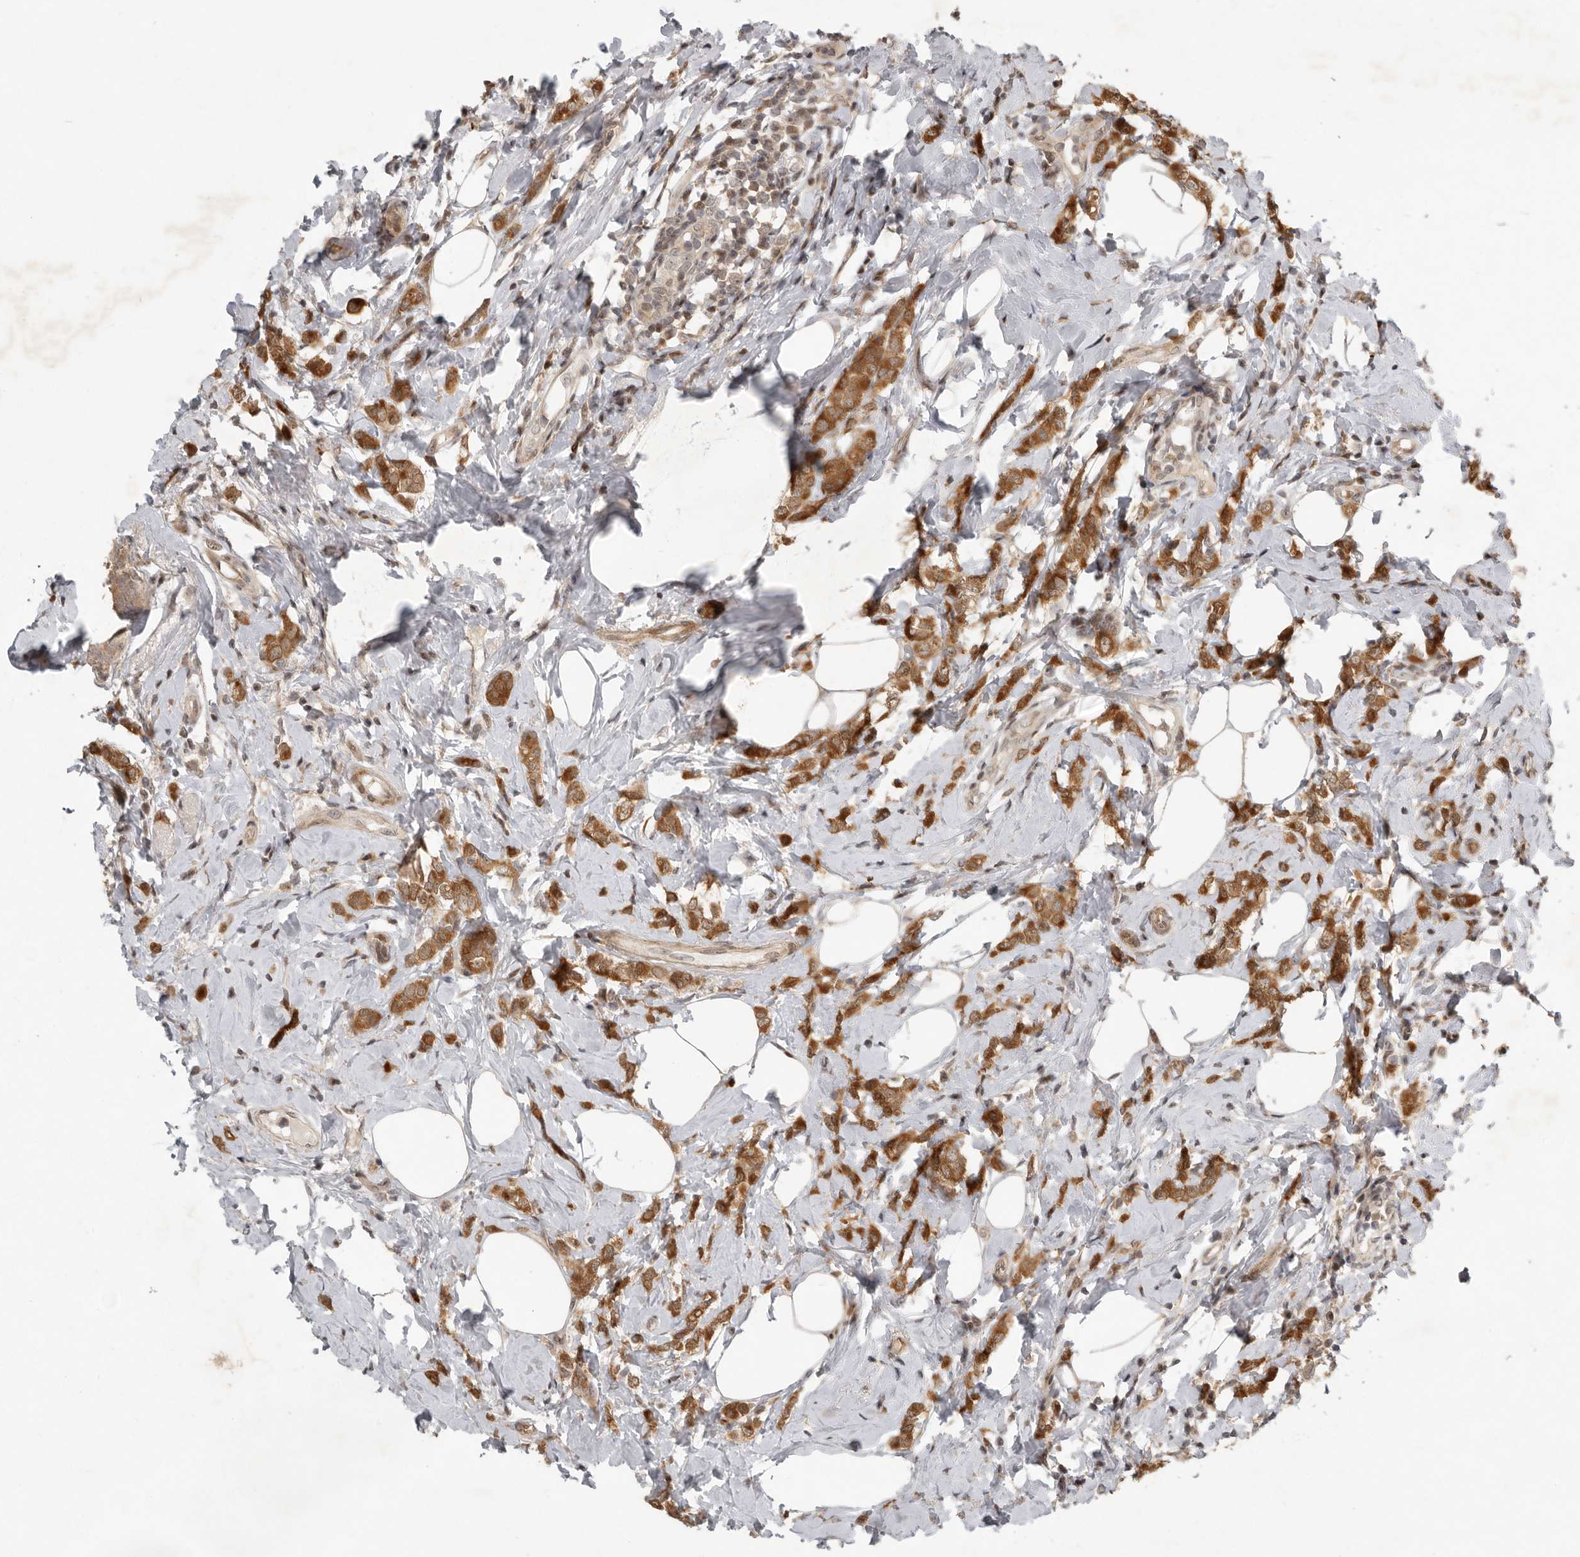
{"staining": {"intensity": "strong", "quantity": ">75%", "location": "cytoplasmic/membranous,nuclear"}, "tissue": "breast cancer", "cell_type": "Tumor cells", "image_type": "cancer", "snomed": [{"axis": "morphology", "description": "Lobular carcinoma"}, {"axis": "topography", "description": "Breast"}], "caption": "High-magnification brightfield microscopy of breast lobular carcinoma stained with DAB (brown) and counterstained with hematoxylin (blue). tumor cells exhibit strong cytoplasmic/membranous and nuclear expression is present in approximately>75% of cells.", "gene": "RABIF", "patient": {"sex": "female", "age": 47}}